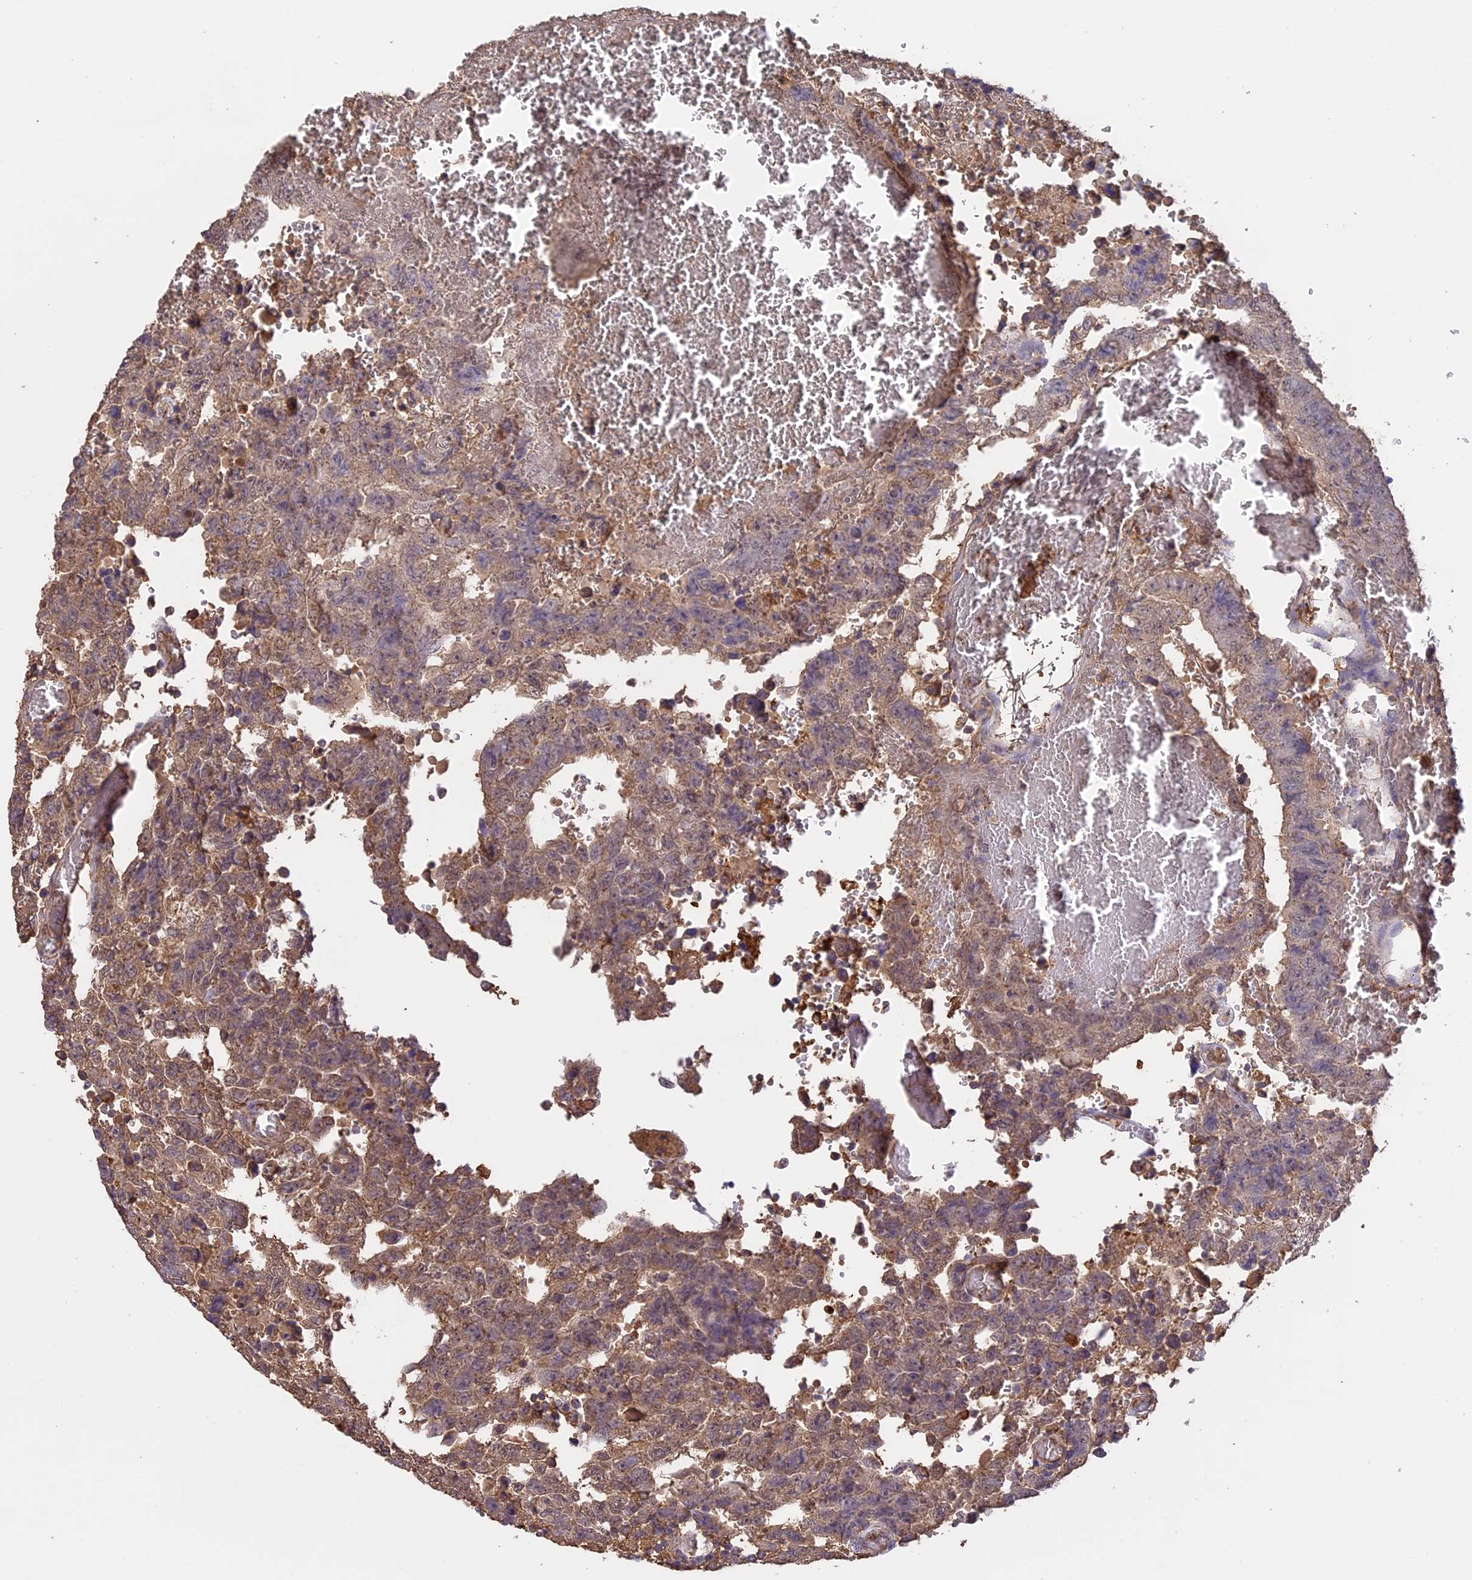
{"staining": {"intensity": "moderate", "quantity": ">75%", "location": "cytoplasmic/membranous,nuclear"}, "tissue": "testis cancer", "cell_type": "Tumor cells", "image_type": "cancer", "snomed": [{"axis": "morphology", "description": "Carcinoma, Embryonal, NOS"}, {"axis": "topography", "description": "Testis"}], "caption": "Immunohistochemical staining of embryonal carcinoma (testis) demonstrates medium levels of moderate cytoplasmic/membranous and nuclear protein staining in about >75% of tumor cells. The staining was performed using DAB, with brown indicating positive protein expression. Nuclei are stained blue with hematoxylin.", "gene": "ARHGAP19", "patient": {"sex": "male", "age": 26}}